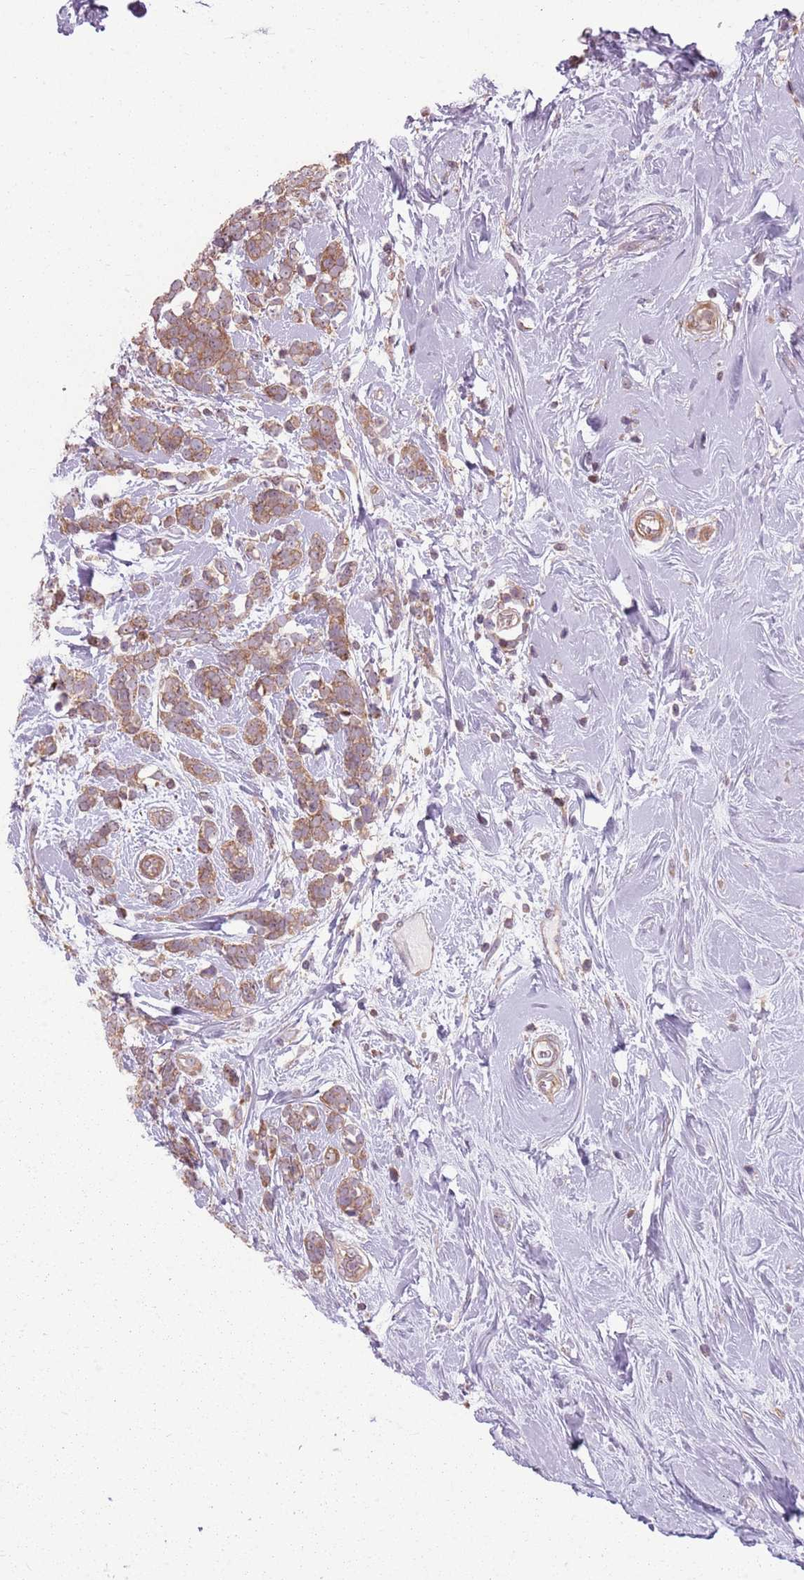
{"staining": {"intensity": "moderate", "quantity": ">75%", "location": "cytoplasmic/membranous"}, "tissue": "breast cancer", "cell_type": "Tumor cells", "image_type": "cancer", "snomed": [{"axis": "morphology", "description": "Lobular carcinoma"}, {"axis": "topography", "description": "Breast"}], "caption": "Tumor cells reveal moderate cytoplasmic/membranous expression in about >75% of cells in breast cancer (lobular carcinoma).", "gene": "RPL21", "patient": {"sex": "female", "age": 58}}